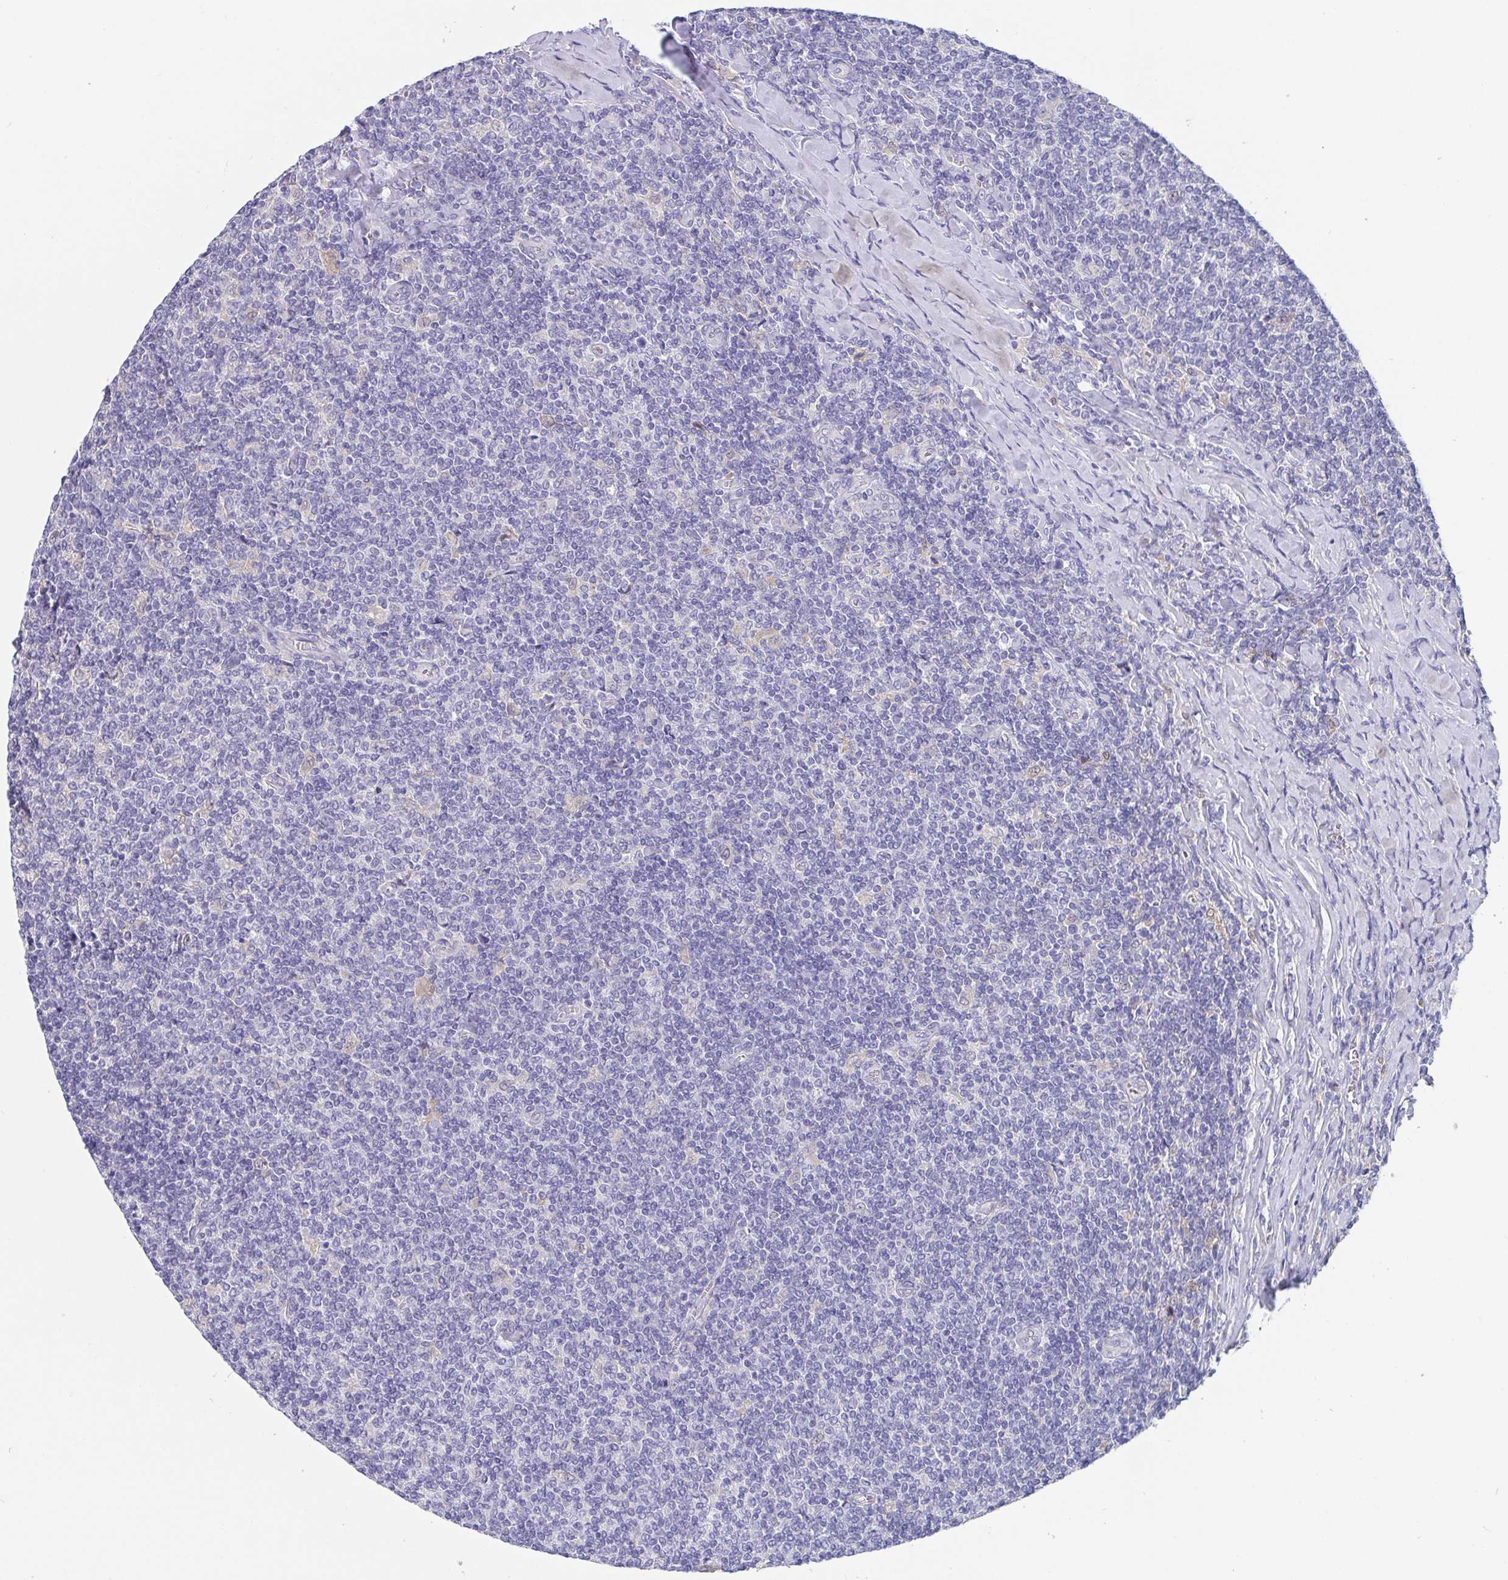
{"staining": {"intensity": "negative", "quantity": "none", "location": "none"}, "tissue": "lymphoma", "cell_type": "Tumor cells", "image_type": "cancer", "snomed": [{"axis": "morphology", "description": "Malignant lymphoma, non-Hodgkin's type, Low grade"}, {"axis": "topography", "description": "Lymph node"}], "caption": "This histopathology image is of malignant lymphoma, non-Hodgkin's type (low-grade) stained with immunohistochemistry to label a protein in brown with the nuclei are counter-stained blue. There is no expression in tumor cells.", "gene": "IDH1", "patient": {"sex": "male", "age": 52}}